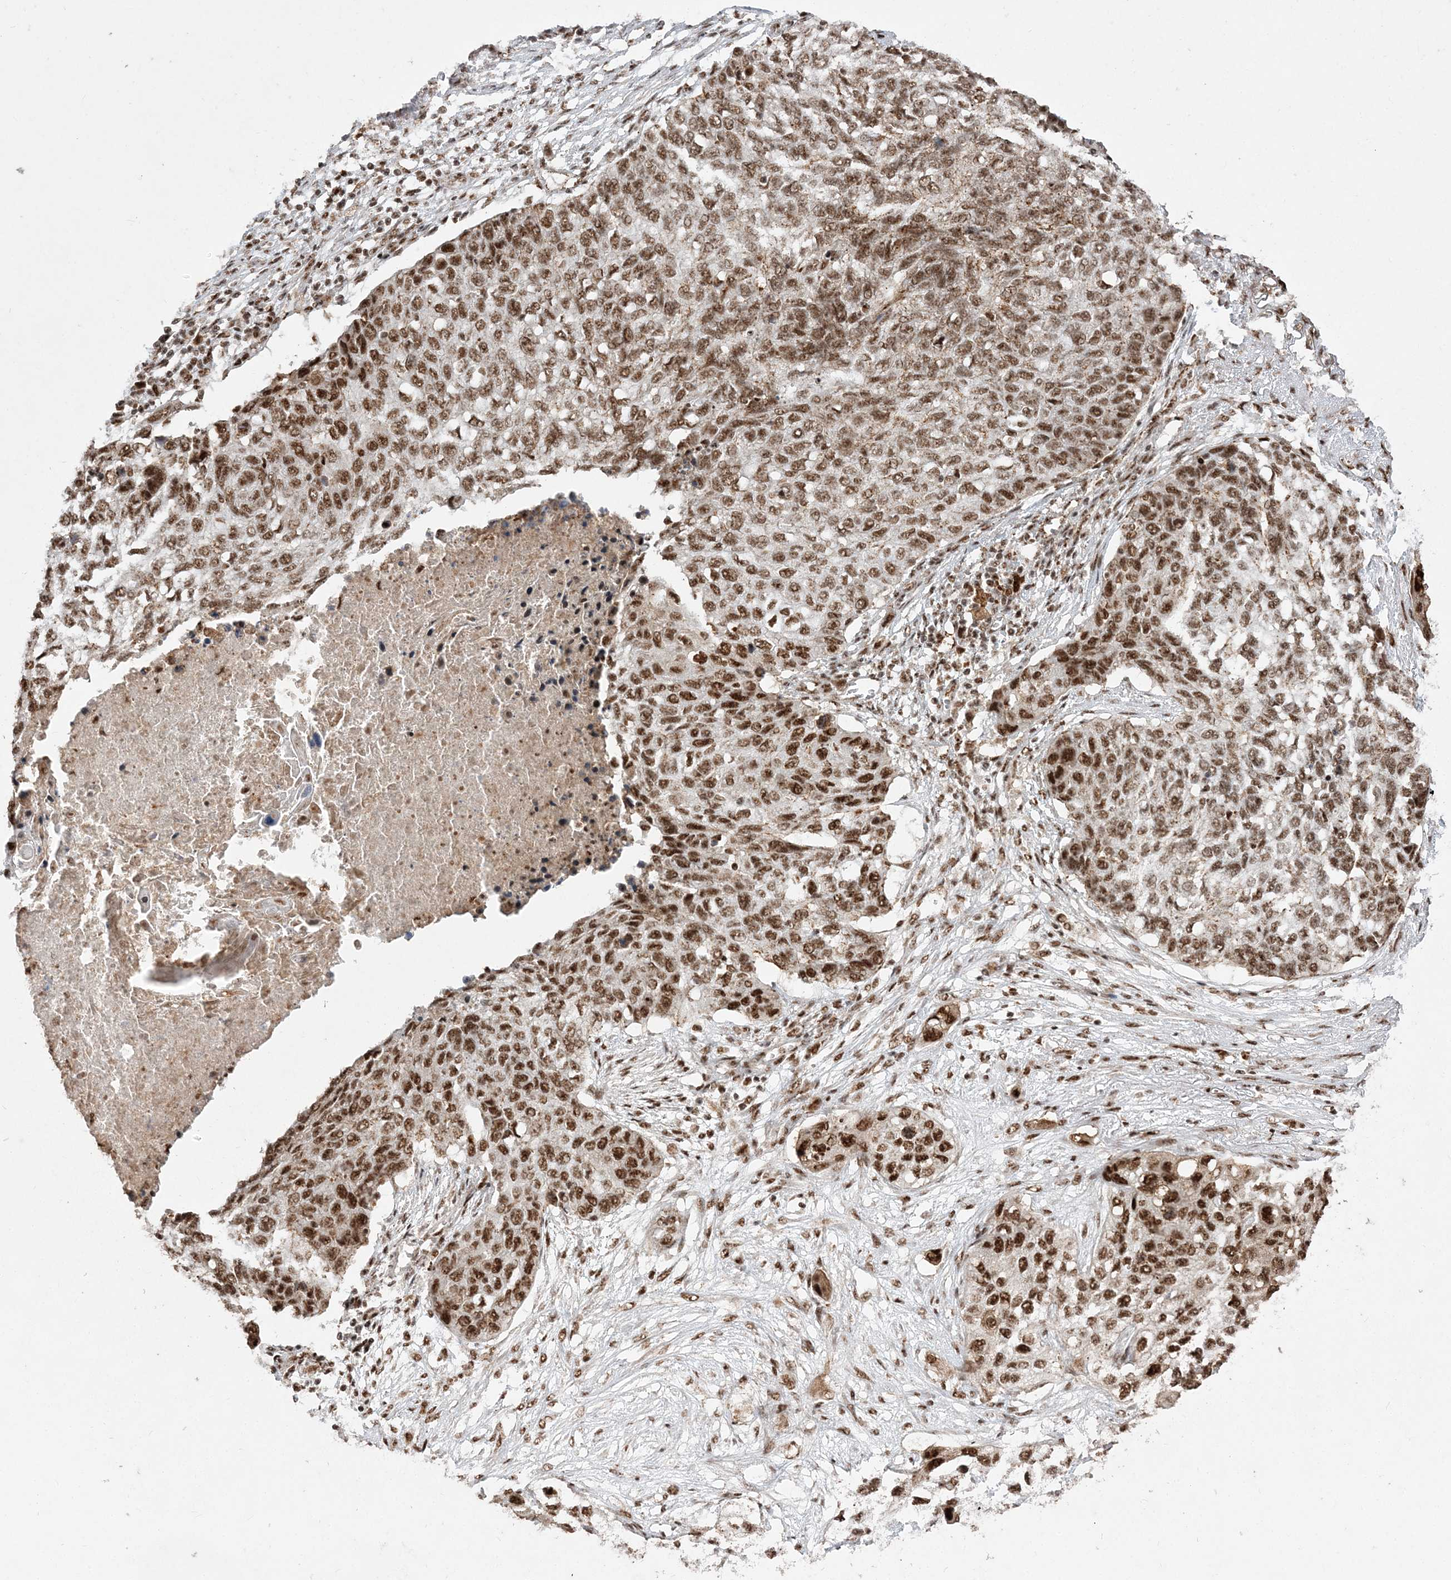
{"staining": {"intensity": "moderate", "quantity": ">75%", "location": "nuclear"}, "tissue": "lung cancer", "cell_type": "Tumor cells", "image_type": "cancer", "snomed": [{"axis": "morphology", "description": "Squamous cell carcinoma, NOS"}, {"axis": "topography", "description": "Lung"}], "caption": "An IHC photomicrograph of neoplastic tissue is shown. Protein staining in brown highlights moderate nuclear positivity in lung squamous cell carcinoma within tumor cells.", "gene": "RBM17", "patient": {"sex": "female", "age": 63}}